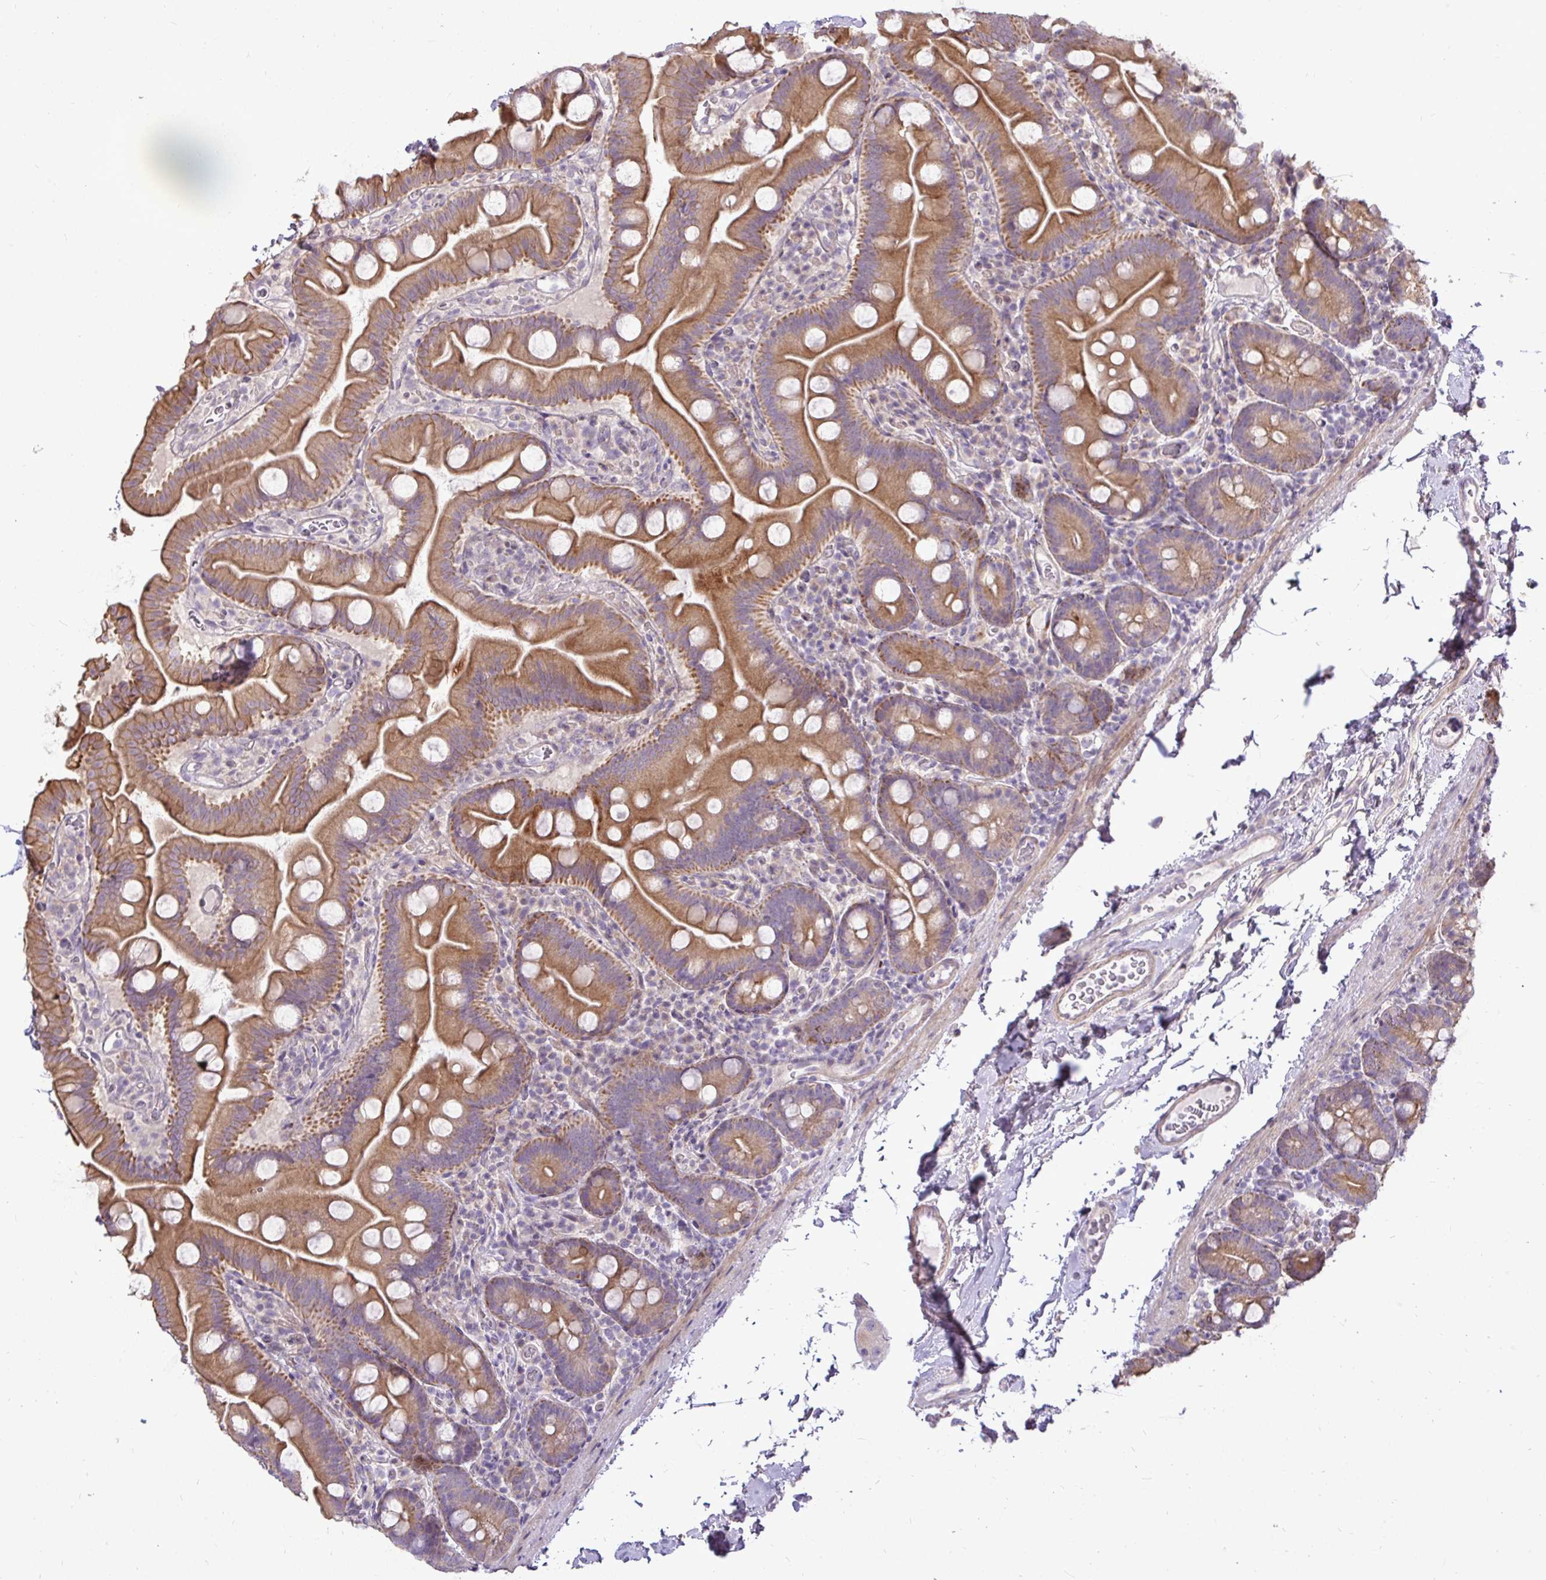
{"staining": {"intensity": "moderate", "quantity": ">75%", "location": "cytoplasmic/membranous"}, "tissue": "small intestine", "cell_type": "Glandular cells", "image_type": "normal", "snomed": [{"axis": "morphology", "description": "Normal tissue, NOS"}, {"axis": "topography", "description": "Small intestine"}], "caption": "This image shows benign small intestine stained with immunohistochemistry to label a protein in brown. The cytoplasmic/membranous of glandular cells show moderate positivity for the protein. Nuclei are counter-stained blue.", "gene": "STRIP1", "patient": {"sex": "female", "age": 68}}